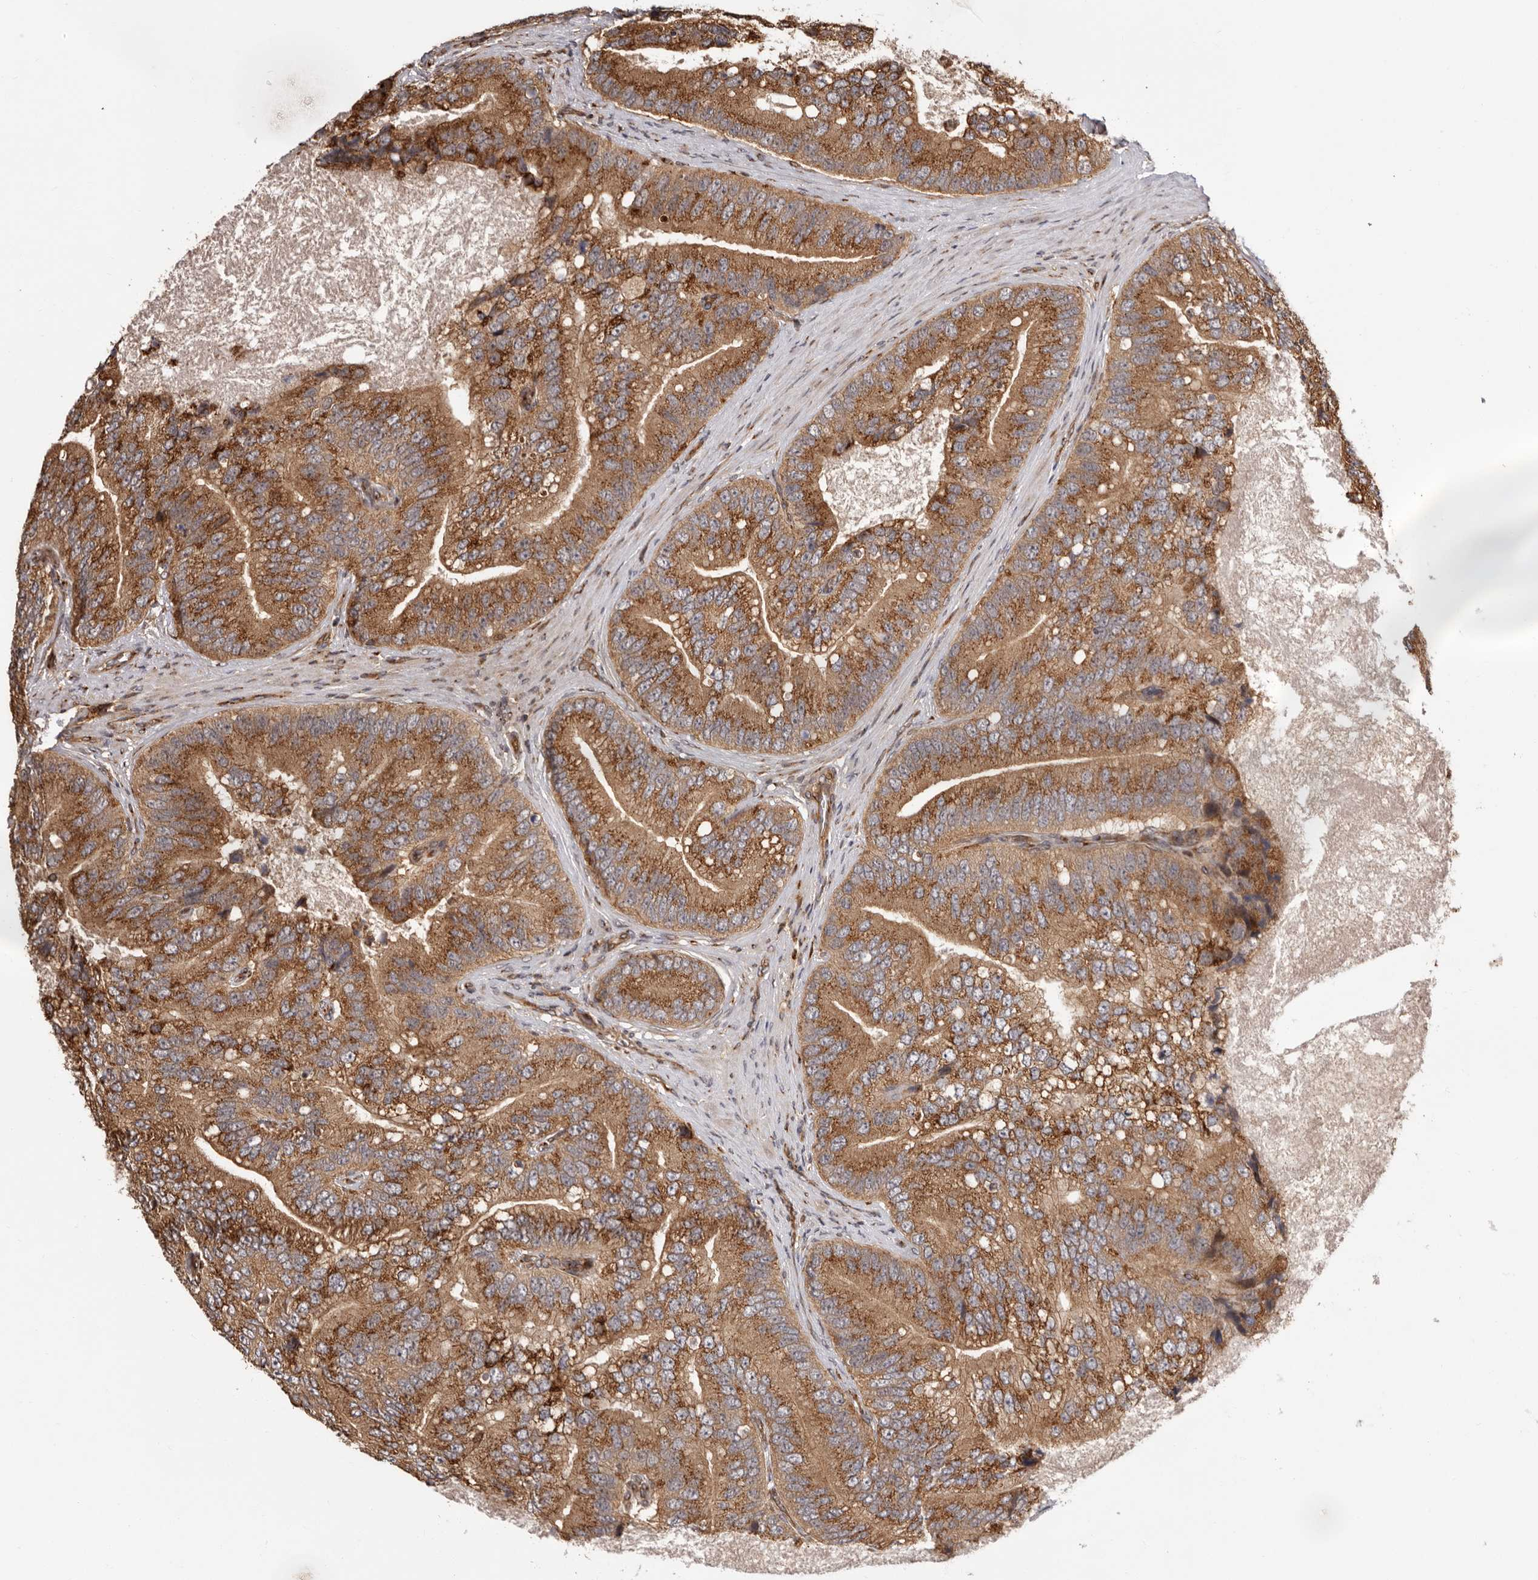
{"staining": {"intensity": "strong", "quantity": ">75%", "location": "cytoplasmic/membranous"}, "tissue": "prostate cancer", "cell_type": "Tumor cells", "image_type": "cancer", "snomed": [{"axis": "morphology", "description": "Adenocarcinoma, High grade"}, {"axis": "topography", "description": "Prostate"}], "caption": "Prostate adenocarcinoma (high-grade) stained with immunohistochemistry demonstrates strong cytoplasmic/membranous expression in about >75% of tumor cells.", "gene": "GPR27", "patient": {"sex": "male", "age": 70}}